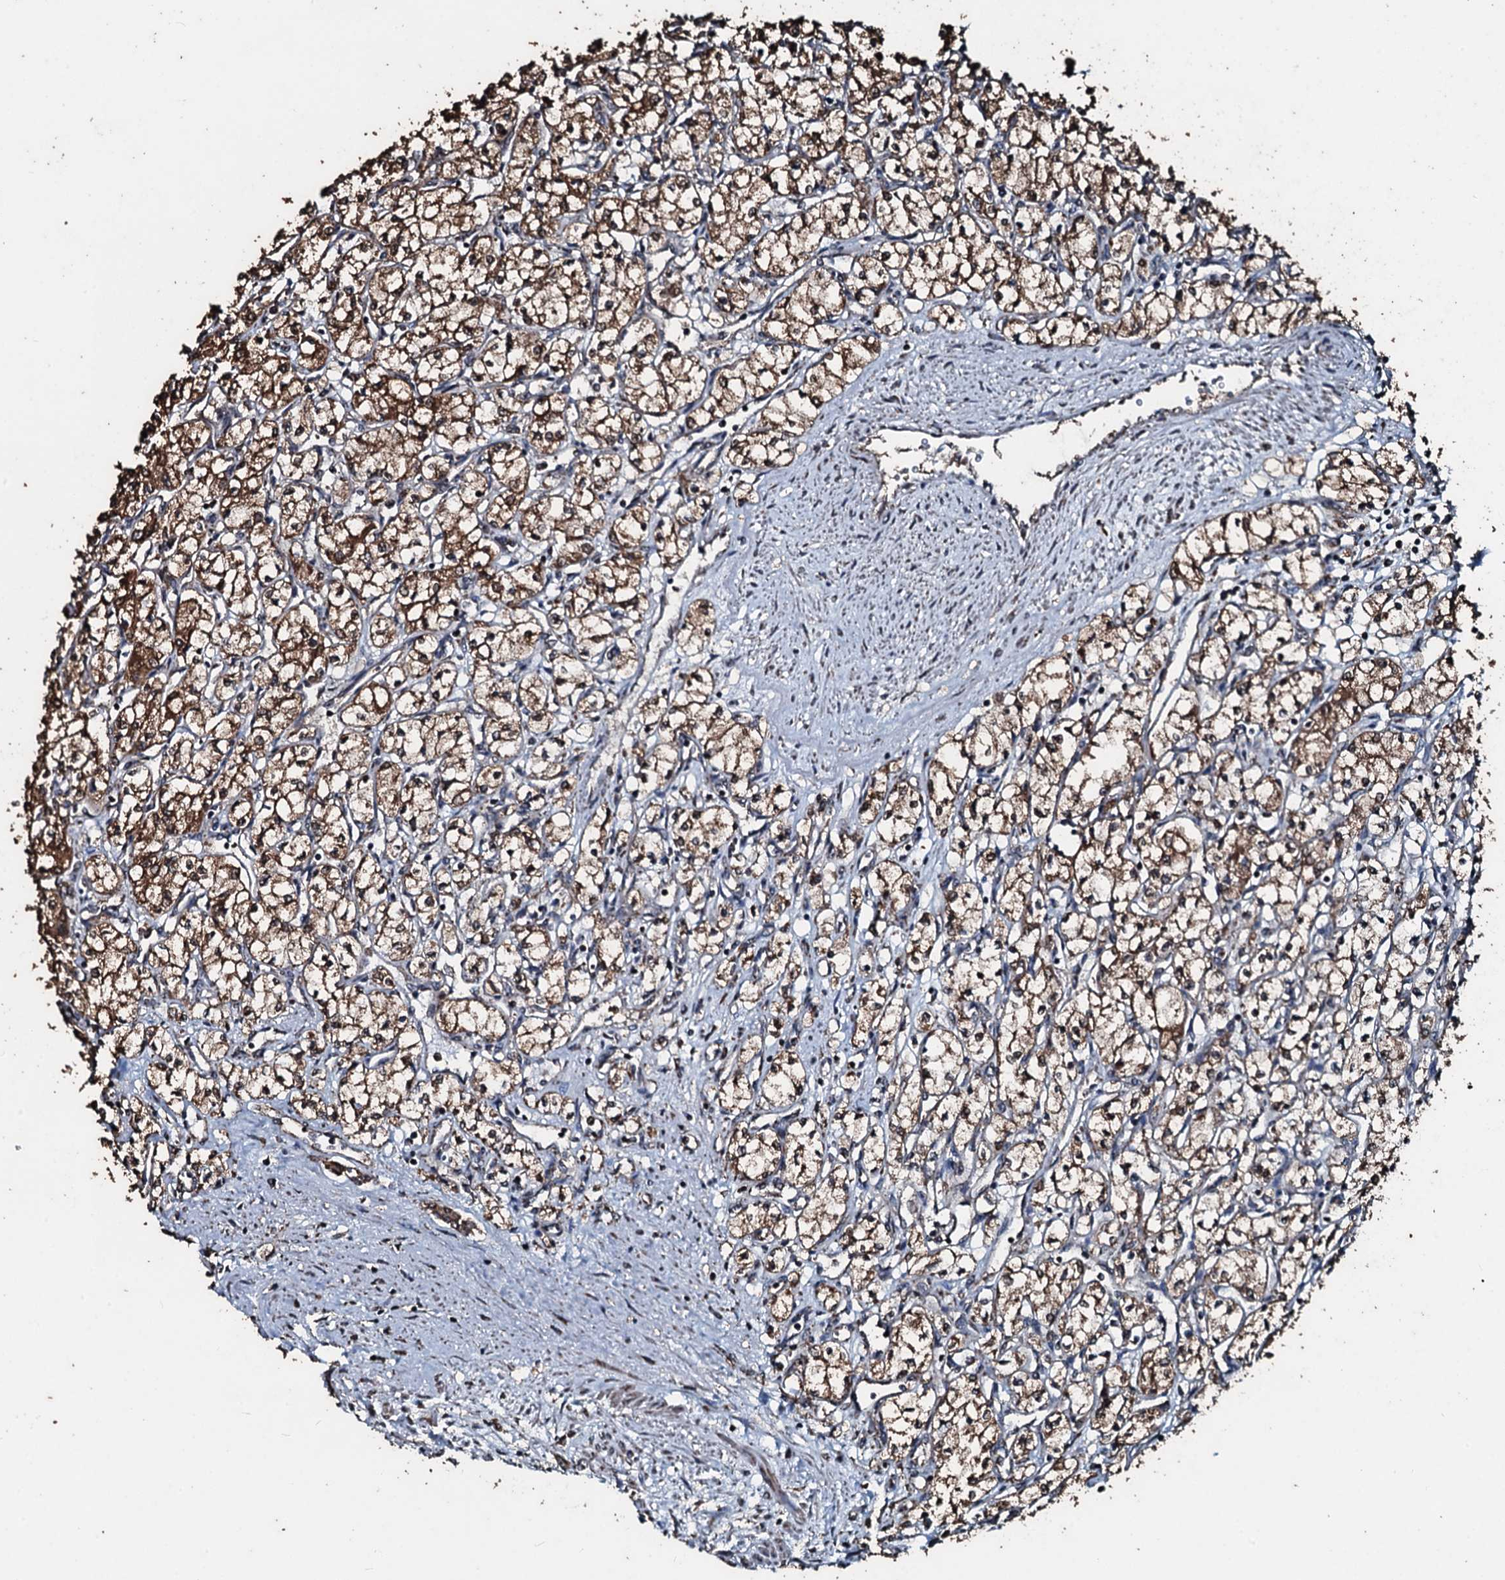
{"staining": {"intensity": "moderate", "quantity": "25%-75%", "location": "cytoplasmic/membranous"}, "tissue": "renal cancer", "cell_type": "Tumor cells", "image_type": "cancer", "snomed": [{"axis": "morphology", "description": "Adenocarcinoma, NOS"}, {"axis": "topography", "description": "Kidney"}], "caption": "Brown immunohistochemical staining in human renal cancer displays moderate cytoplasmic/membranous expression in approximately 25%-75% of tumor cells.", "gene": "FAAP24", "patient": {"sex": "male", "age": 59}}